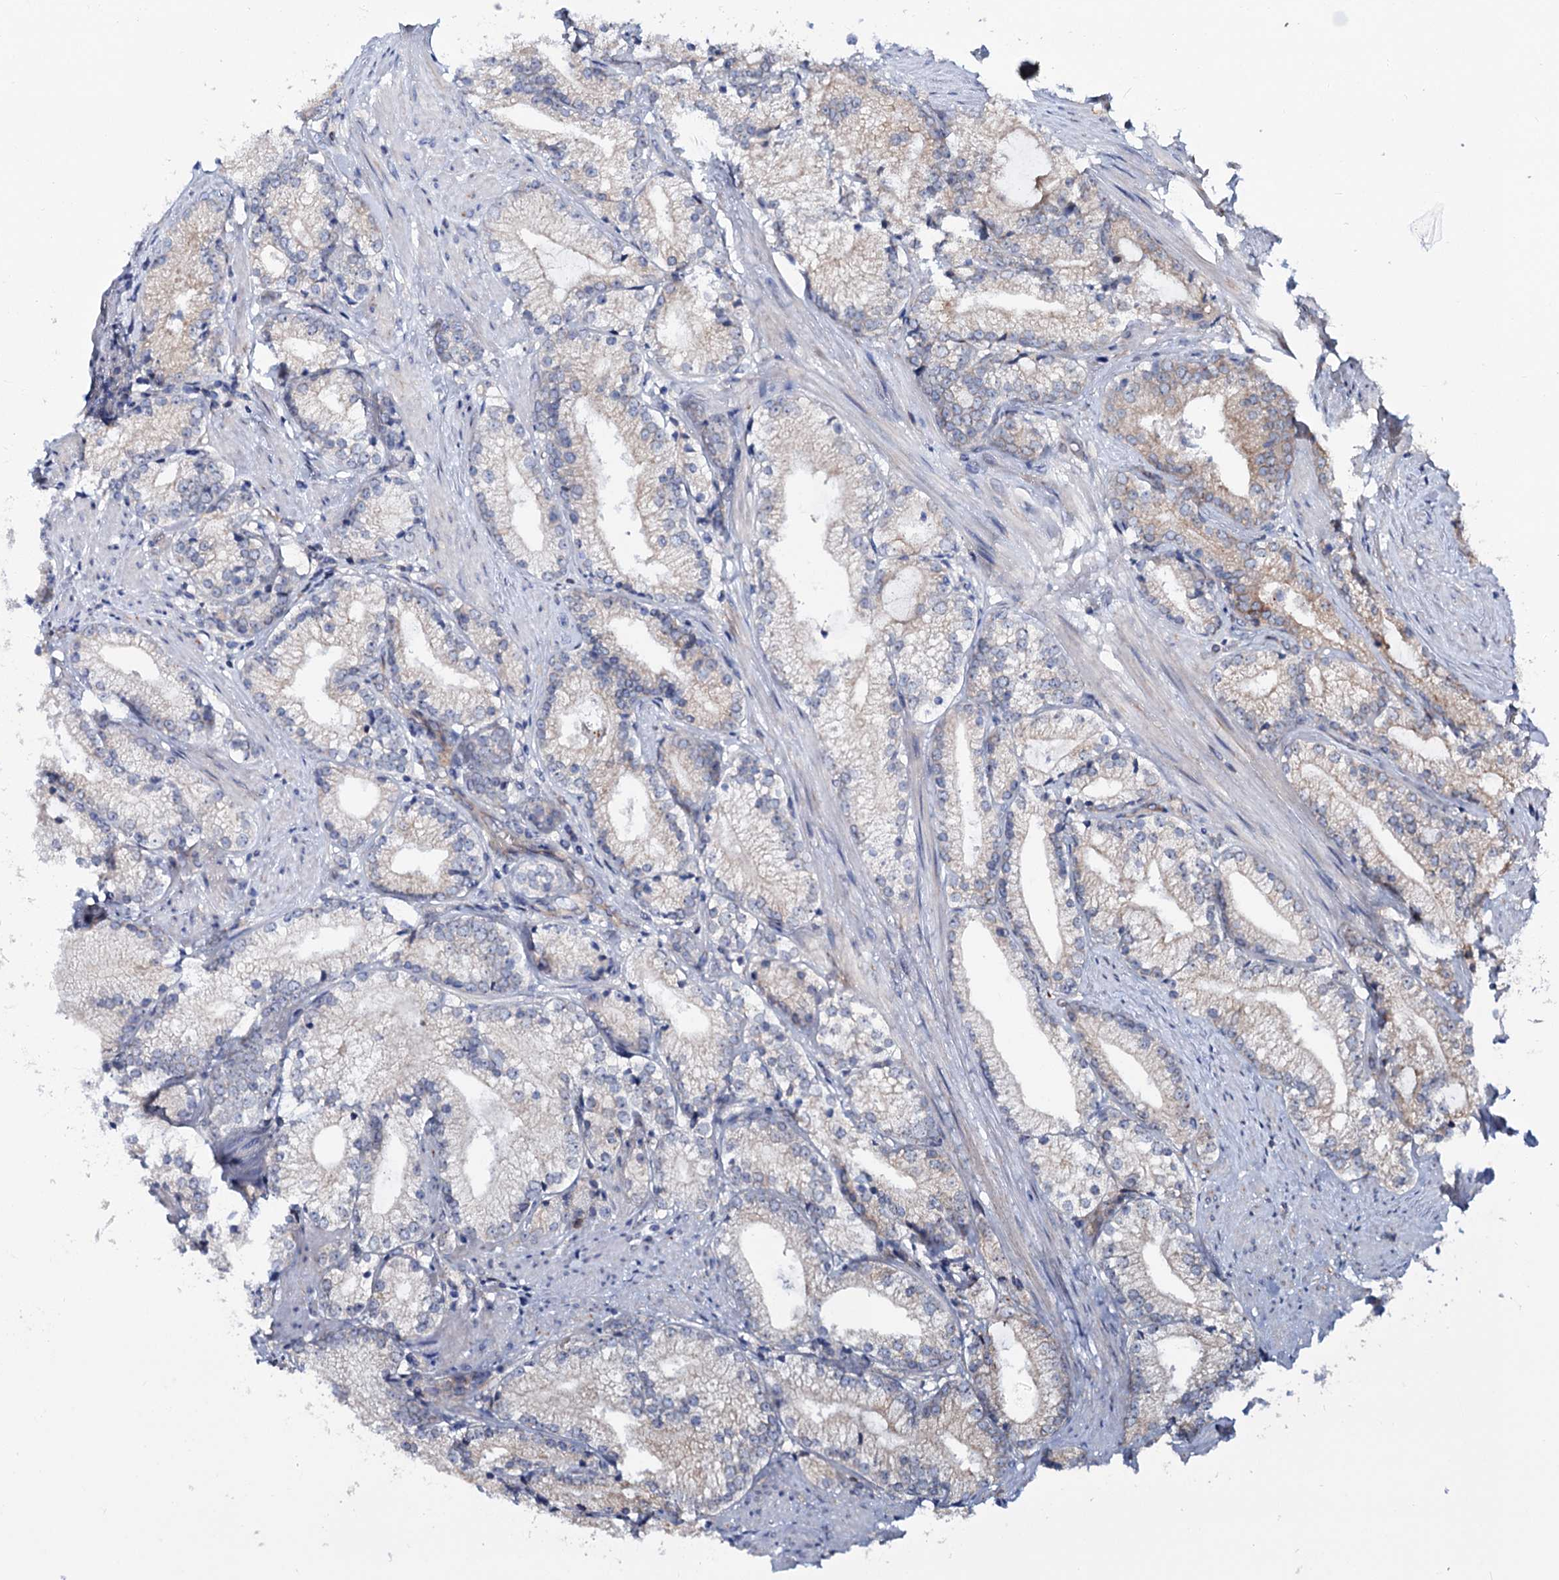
{"staining": {"intensity": "negative", "quantity": "none", "location": "none"}, "tissue": "prostate cancer", "cell_type": "Tumor cells", "image_type": "cancer", "snomed": [{"axis": "morphology", "description": "Adenocarcinoma, High grade"}, {"axis": "topography", "description": "Prostate"}], "caption": "A high-resolution photomicrograph shows immunohistochemistry staining of prostate cancer (high-grade adenocarcinoma), which shows no significant positivity in tumor cells.", "gene": "PTDSS2", "patient": {"sex": "male", "age": 66}}